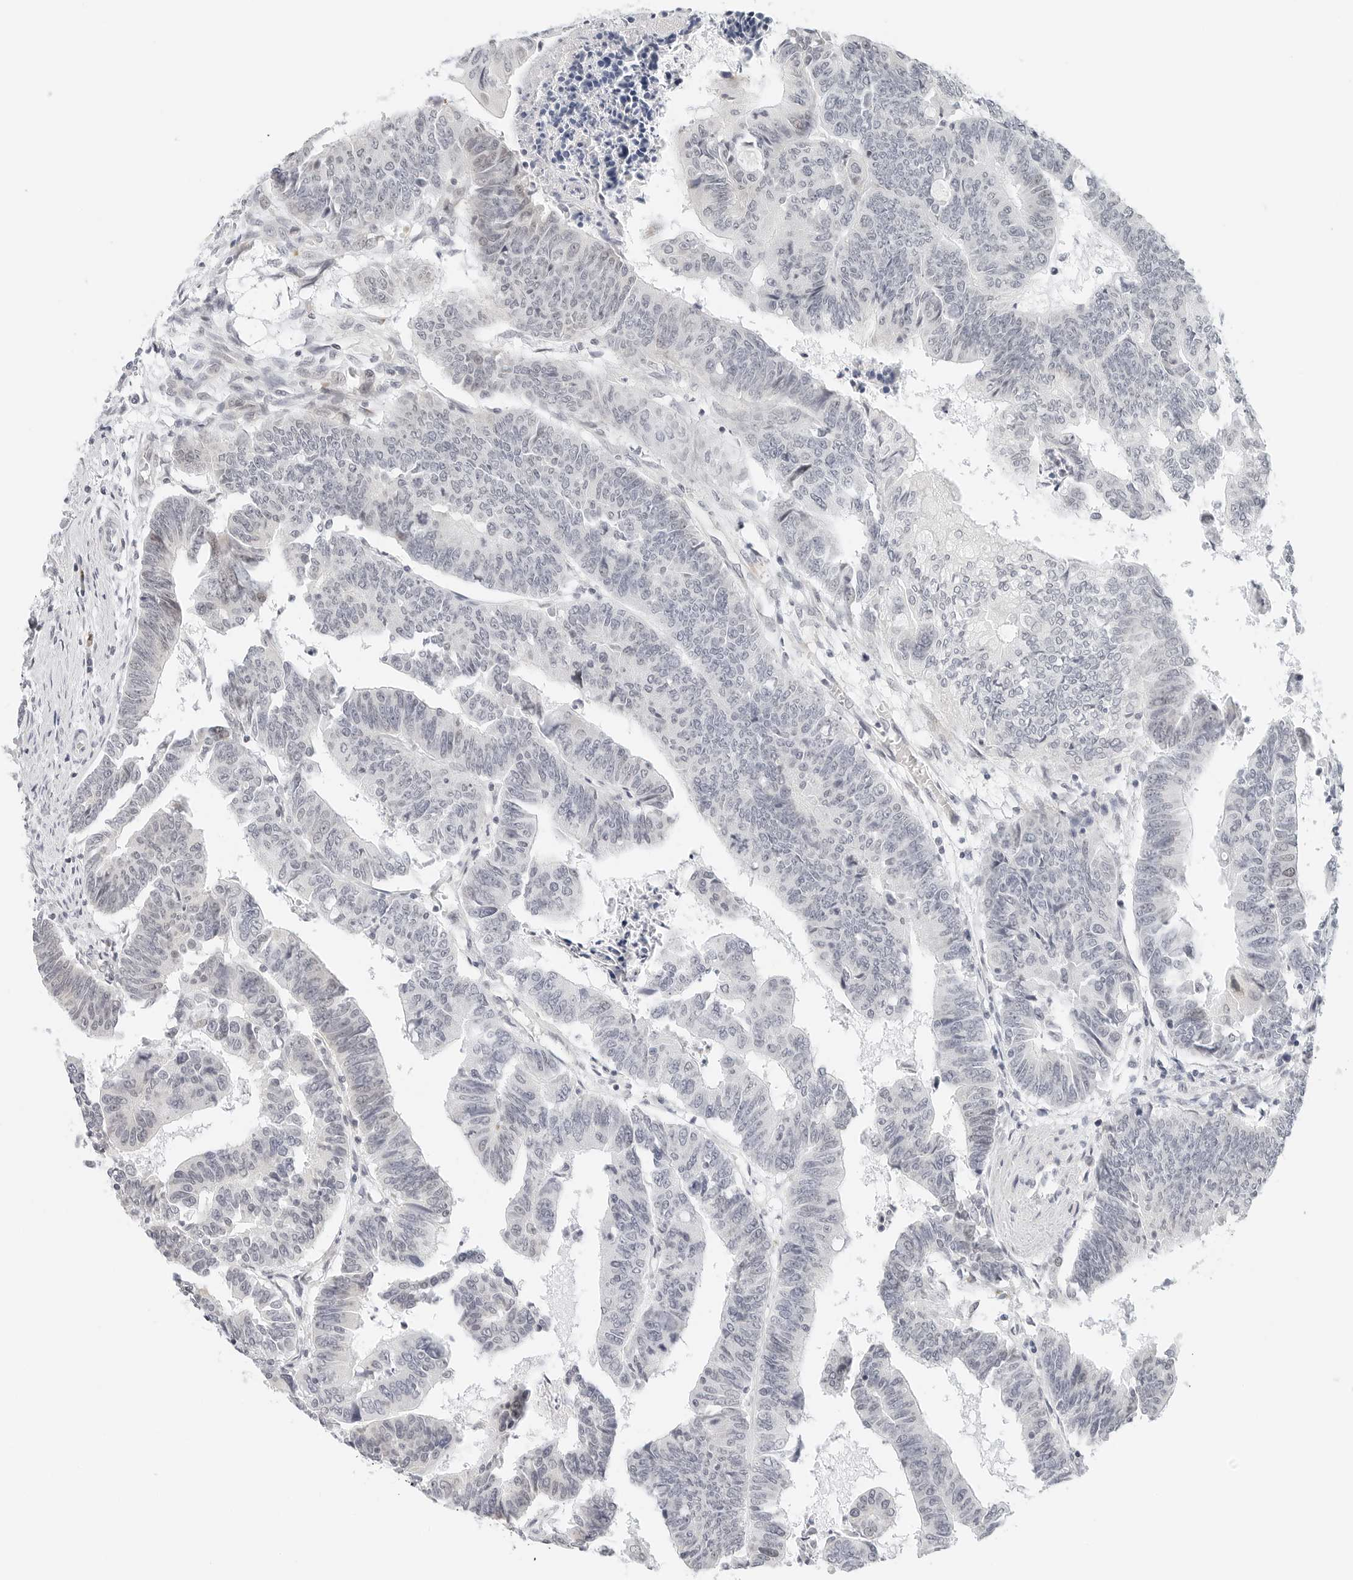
{"staining": {"intensity": "negative", "quantity": "none", "location": "none"}, "tissue": "colorectal cancer", "cell_type": "Tumor cells", "image_type": "cancer", "snomed": [{"axis": "morphology", "description": "Adenocarcinoma, NOS"}, {"axis": "topography", "description": "Rectum"}], "caption": "A high-resolution image shows immunohistochemistry (IHC) staining of adenocarcinoma (colorectal), which displays no significant staining in tumor cells. (DAB immunohistochemistry with hematoxylin counter stain).", "gene": "PARP10", "patient": {"sex": "female", "age": 65}}